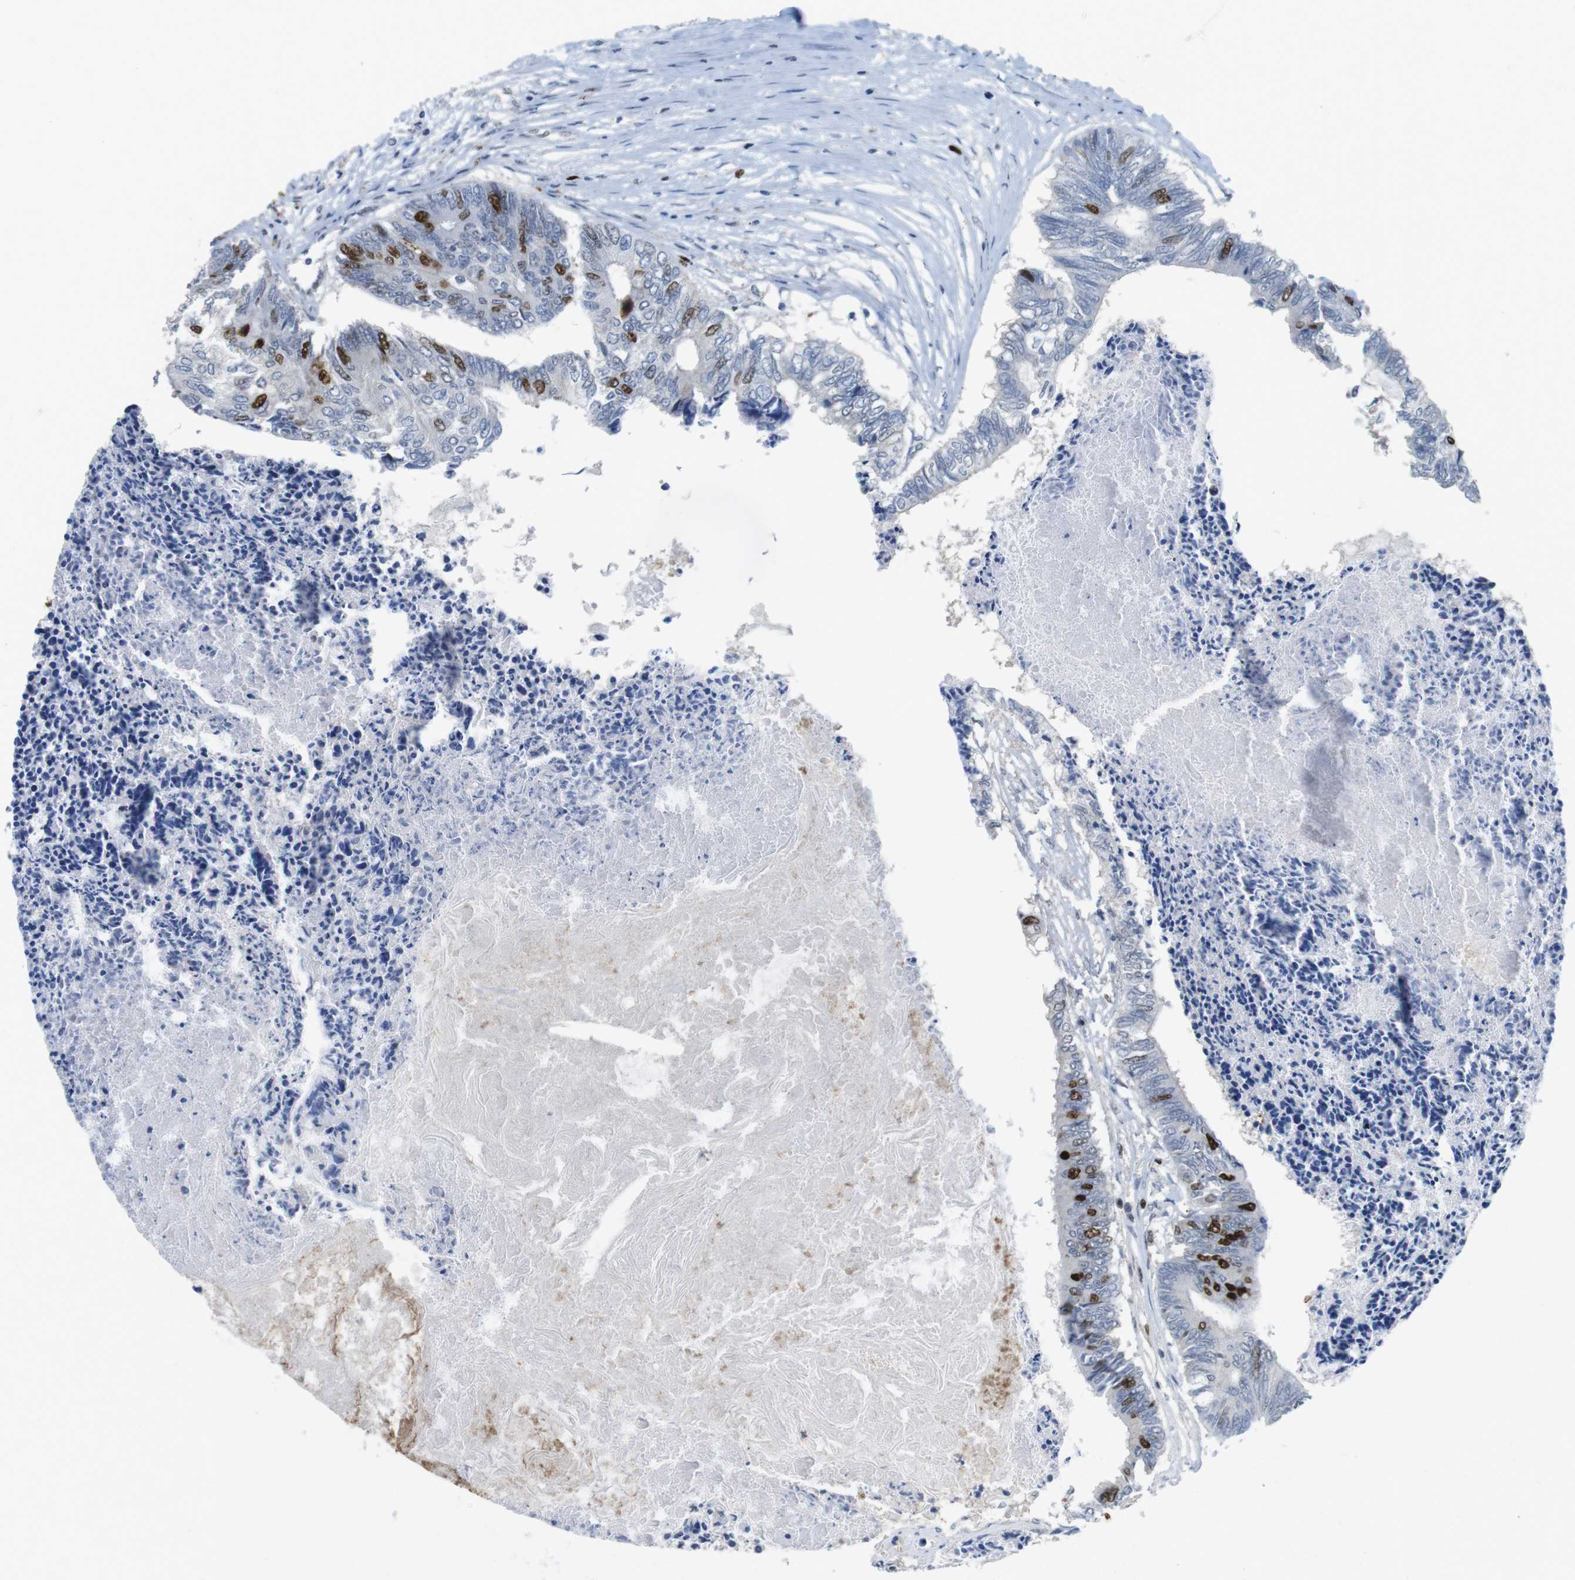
{"staining": {"intensity": "strong", "quantity": "<25%", "location": "nuclear"}, "tissue": "colorectal cancer", "cell_type": "Tumor cells", "image_type": "cancer", "snomed": [{"axis": "morphology", "description": "Adenocarcinoma, NOS"}, {"axis": "topography", "description": "Rectum"}], "caption": "A medium amount of strong nuclear expression is seen in about <25% of tumor cells in colorectal adenocarcinoma tissue.", "gene": "KPNA2", "patient": {"sex": "male", "age": 63}}